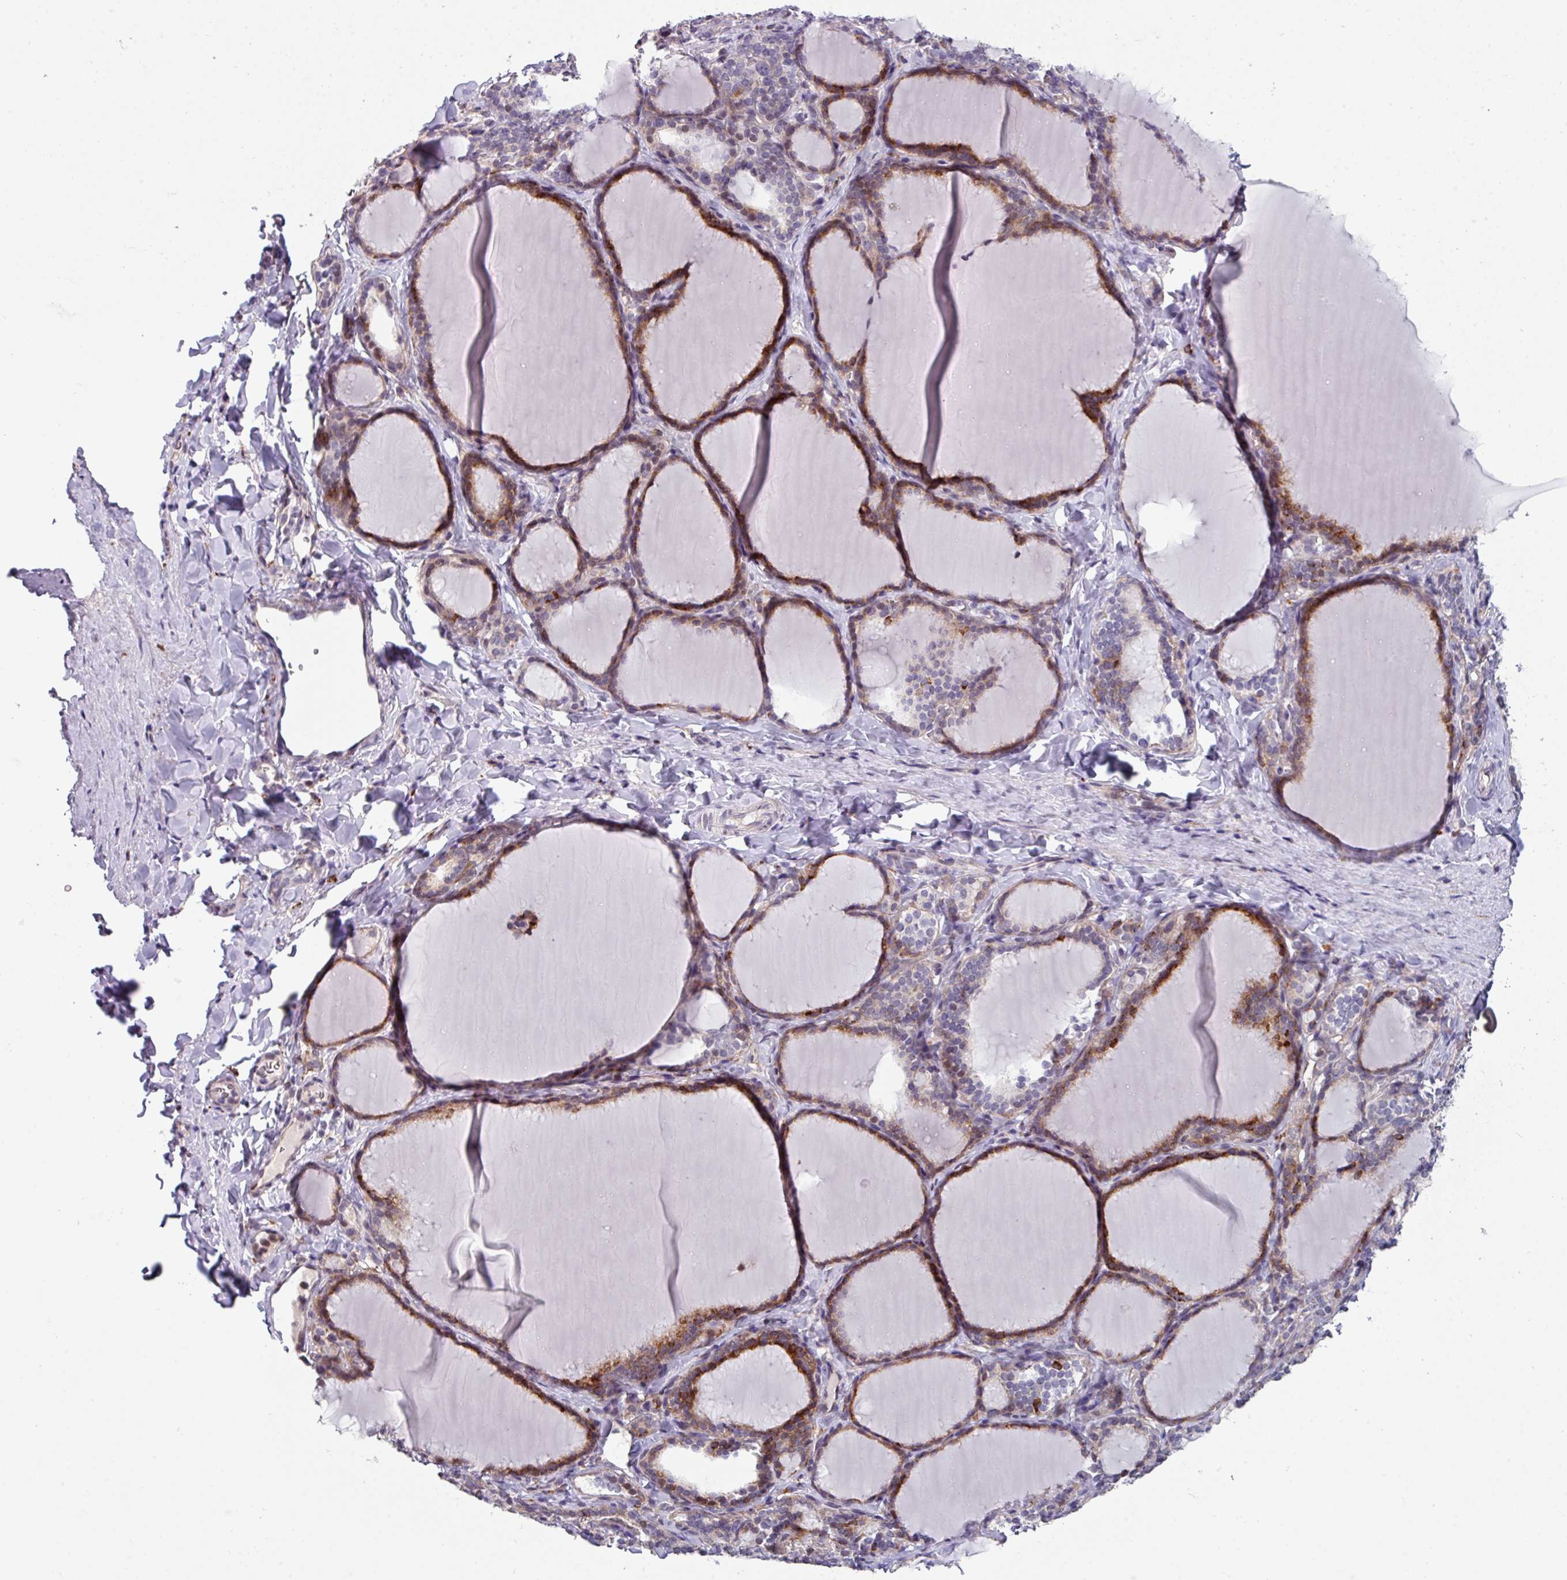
{"staining": {"intensity": "moderate", "quantity": "25%-75%", "location": "cytoplasmic/membranous"}, "tissue": "thyroid gland", "cell_type": "Glandular cells", "image_type": "normal", "snomed": [{"axis": "morphology", "description": "Normal tissue, NOS"}, {"axis": "topography", "description": "Thyroid gland"}], "caption": "This is an image of immunohistochemistry staining of normal thyroid gland, which shows moderate expression in the cytoplasmic/membranous of glandular cells.", "gene": "BMS1", "patient": {"sex": "female", "age": 31}}